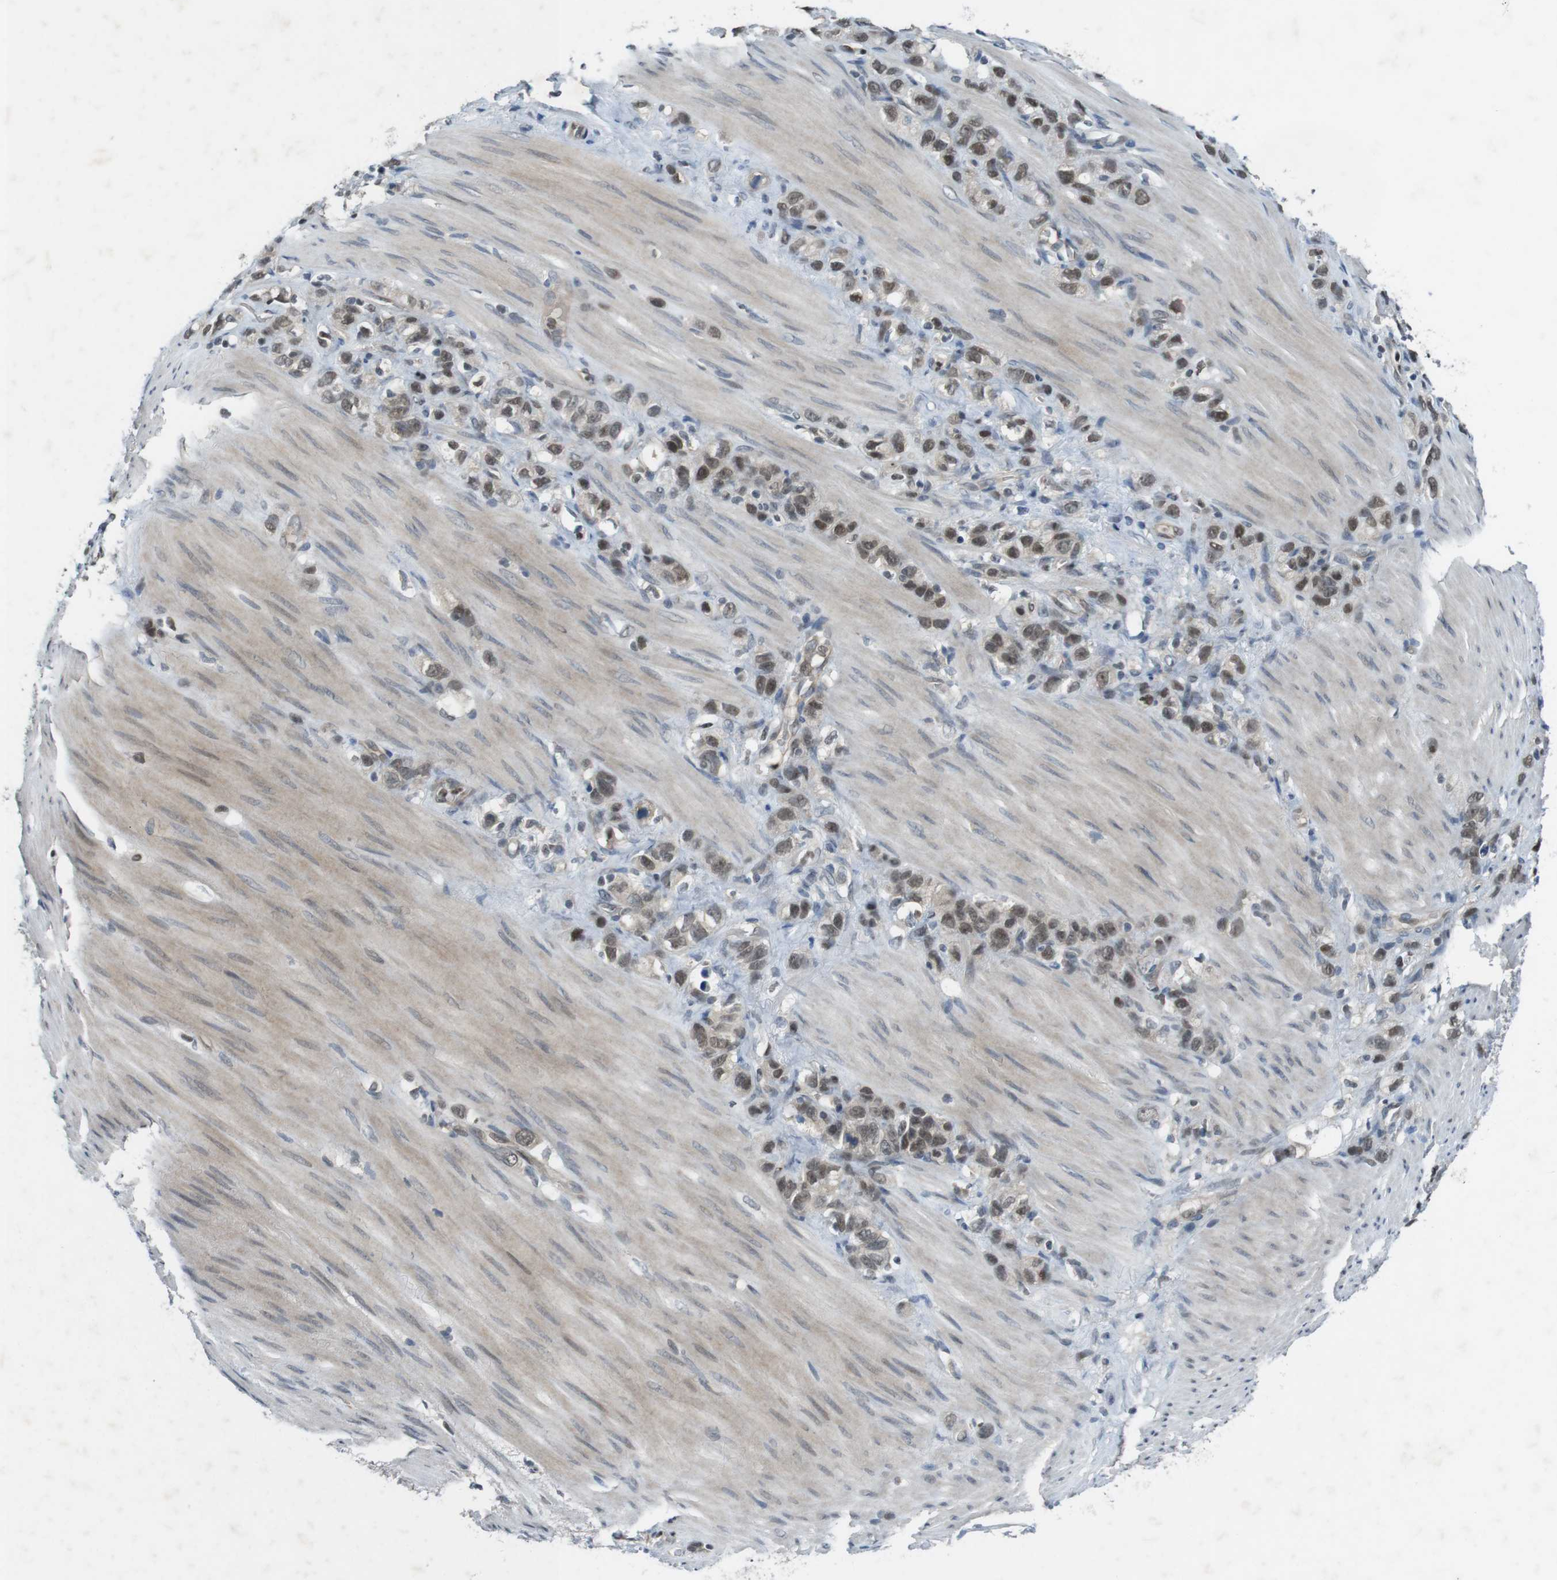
{"staining": {"intensity": "moderate", "quantity": ">75%", "location": "nuclear"}, "tissue": "stomach cancer", "cell_type": "Tumor cells", "image_type": "cancer", "snomed": [{"axis": "morphology", "description": "Normal tissue, NOS"}, {"axis": "morphology", "description": "Adenocarcinoma, NOS"}, {"axis": "morphology", "description": "Adenocarcinoma, High grade"}, {"axis": "topography", "description": "Stomach, upper"}, {"axis": "topography", "description": "Stomach"}], "caption": "A photomicrograph of human stomach adenocarcinoma stained for a protein exhibits moderate nuclear brown staining in tumor cells.", "gene": "MAPKAPK5", "patient": {"sex": "female", "age": 65}}